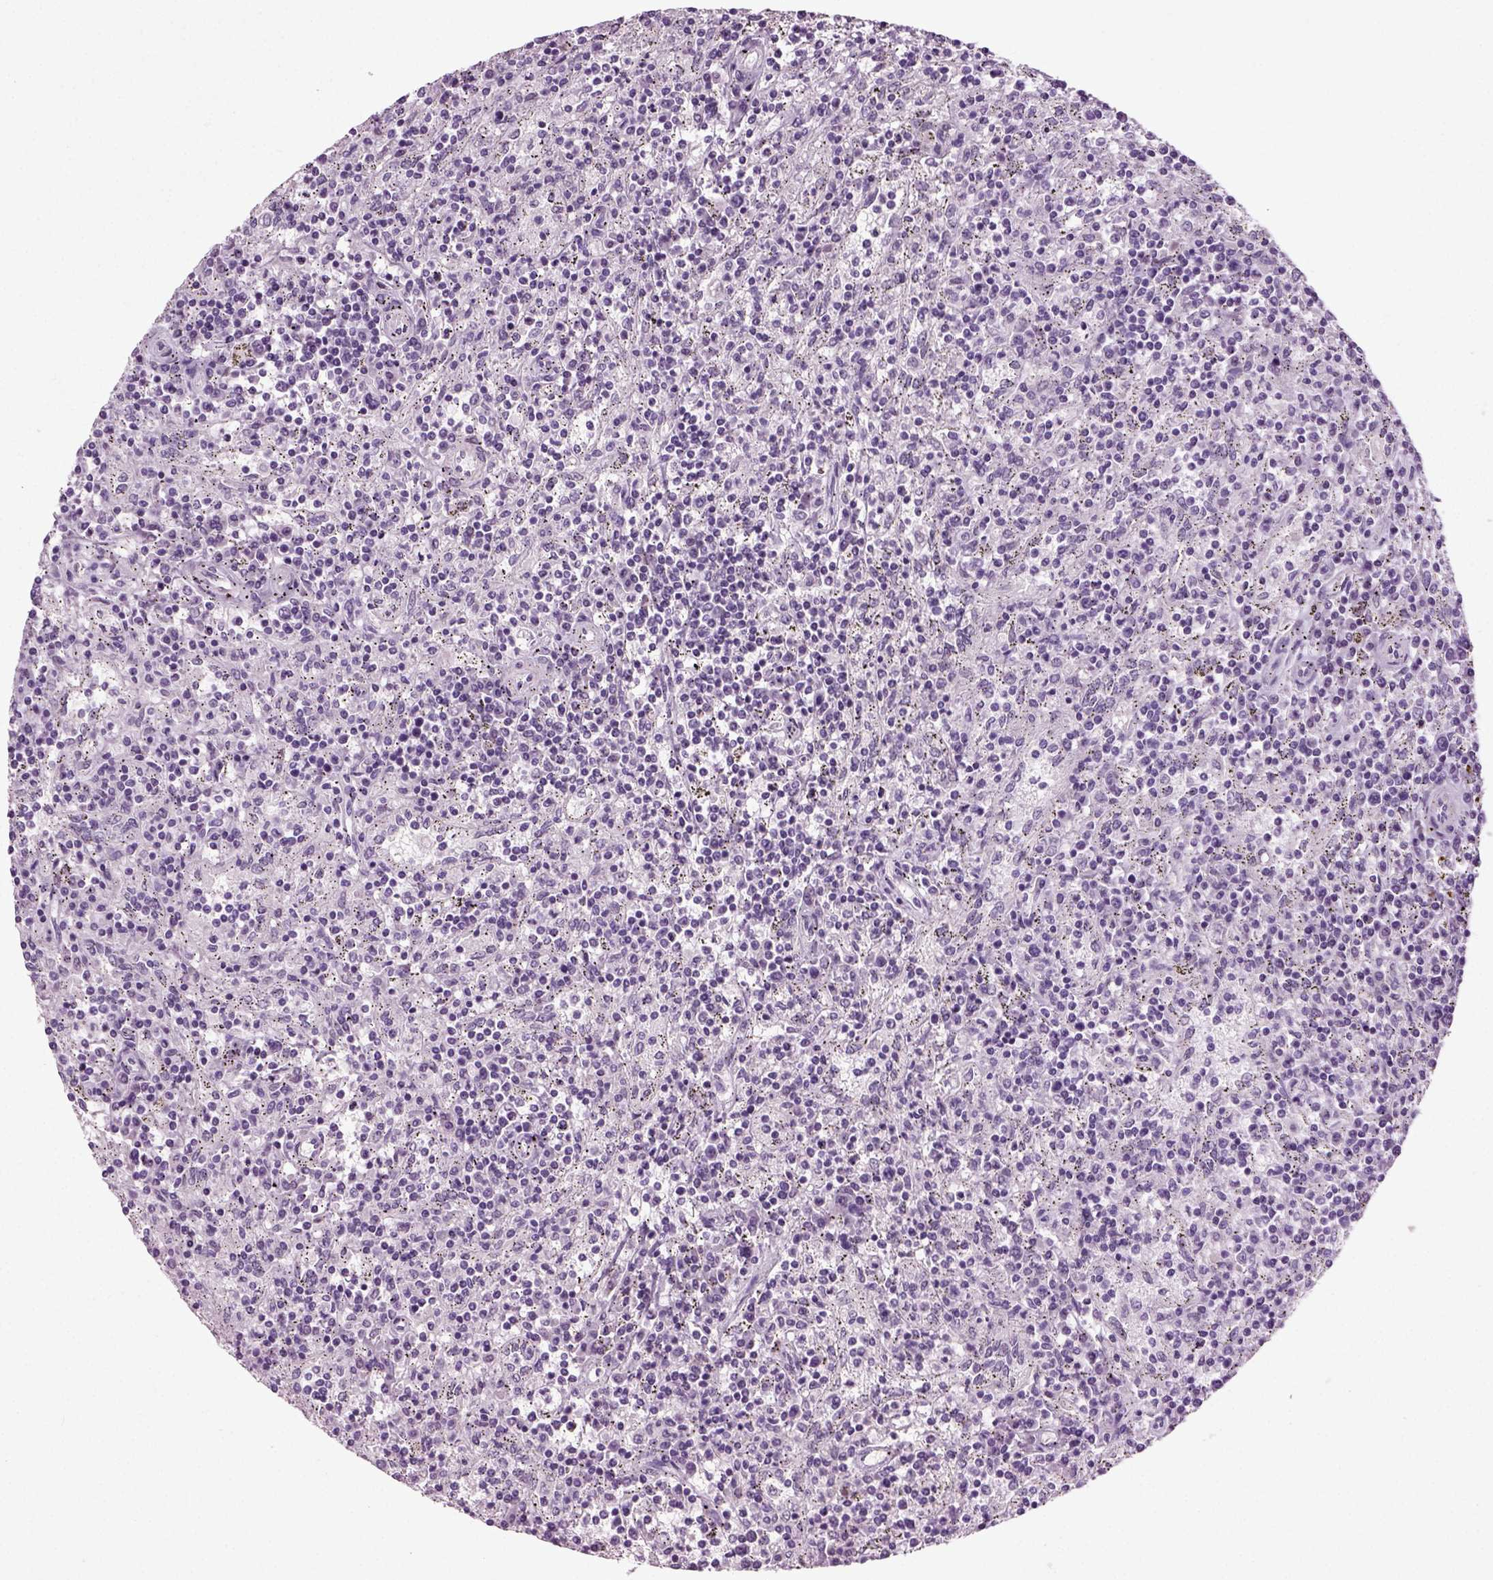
{"staining": {"intensity": "negative", "quantity": "none", "location": "none"}, "tissue": "lymphoma", "cell_type": "Tumor cells", "image_type": "cancer", "snomed": [{"axis": "morphology", "description": "Malignant lymphoma, non-Hodgkin's type, Low grade"}, {"axis": "topography", "description": "Spleen"}], "caption": "A histopathology image of human lymphoma is negative for staining in tumor cells. (DAB IHC visualized using brightfield microscopy, high magnification).", "gene": "ZC2HC1C", "patient": {"sex": "male", "age": 62}}